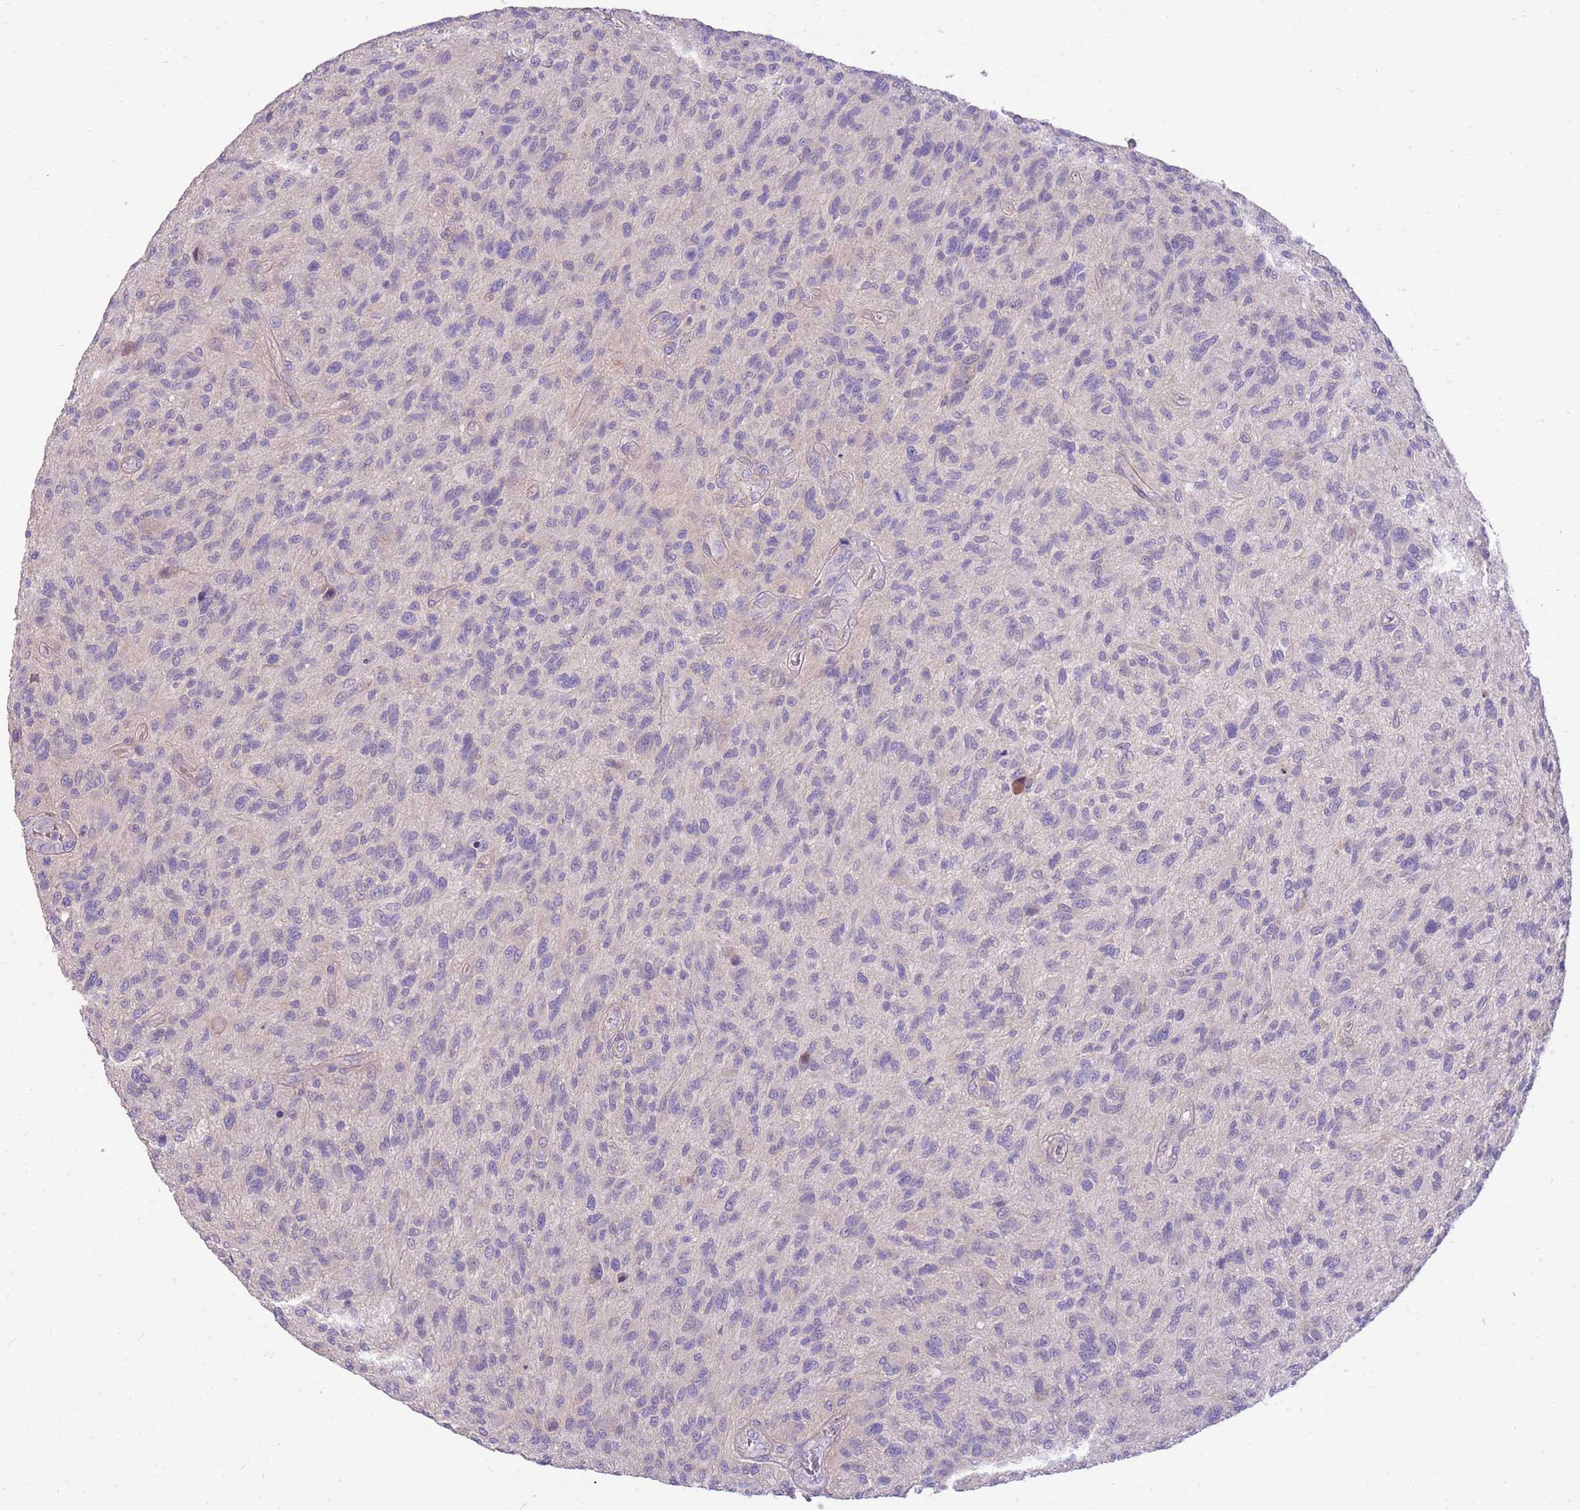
{"staining": {"intensity": "negative", "quantity": "none", "location": "none"}, "tissue": "glioma", "cell_type": "Tumor cells", "image_type": "cancer", "snomed": [{"axis": "morphology", "description": "Glioma, malignant, High grade"}, {"axis": "topography", "description": "Brain"}], "caption": "IHC photomicrograph of neoplastic tissue: glioma stained with DAB demonstrates no significant protein staining in tumor cells.", "gene": "OR5T1", "patient": {"sex": "male", "age": 47}}